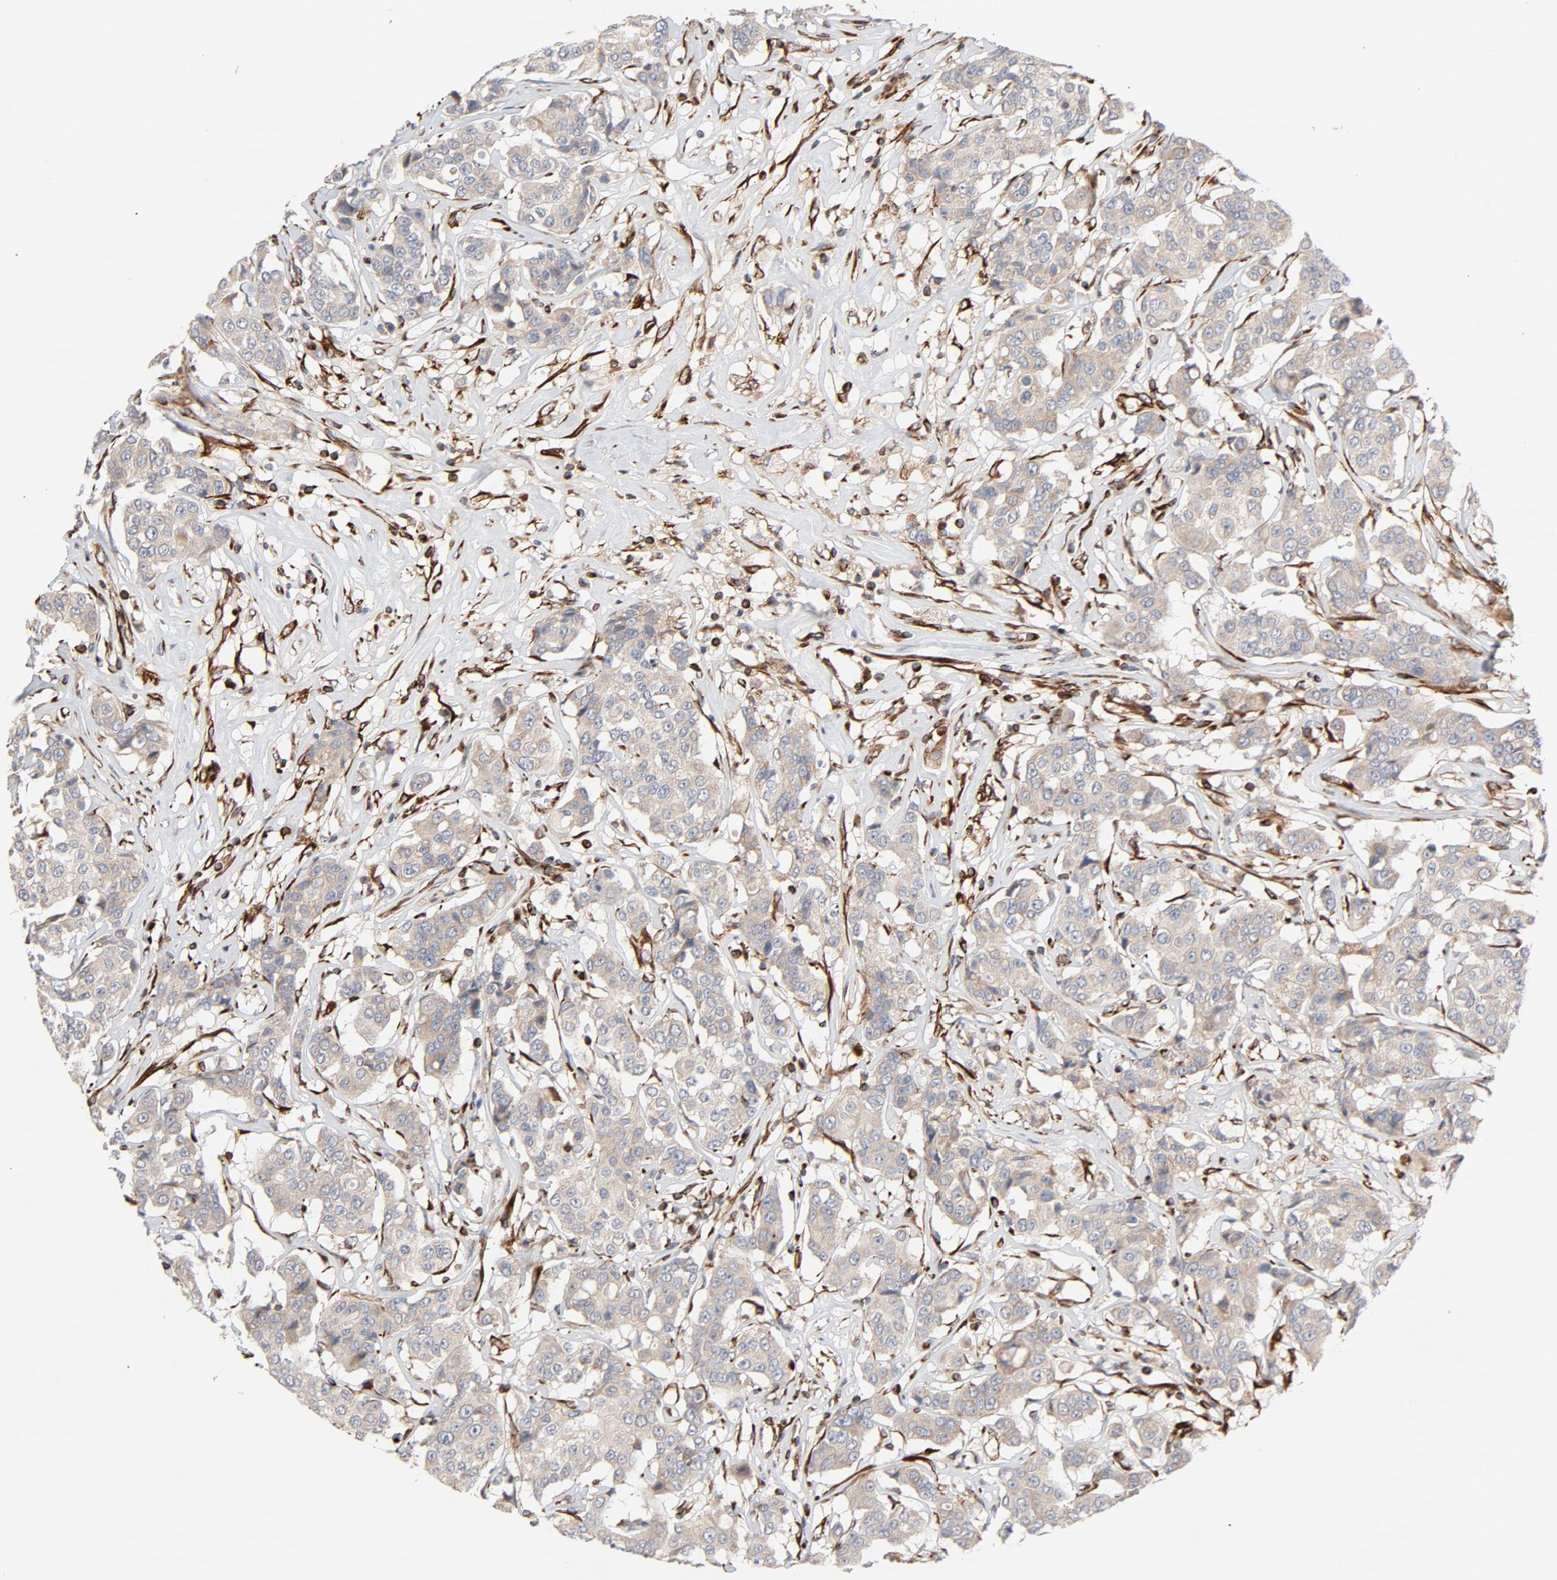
{"staining": {"intensity": "moderate", "quantity": ">75%", "location": "cytoplasmic/membranous"}, "tissue": "breast cancer", "cell_type": "Tumor cells", "image_type": "cancer", "snomed": [{"axis": "morphology", "description": "Duct carcinoma"}, {"axis": "topography", "description": "Breast"}], "caption": "Protein analysis of invasive ductal carcinoma (breast) tissue demonstrates moderate cytoplasmic/membranous positivity in about >75% of tumor cells. (Stains: DAB (3,3'-diaminobenzidine) in brown, nuclei in blue, Microscopy: brightfield microscopy at high magnification).", "gene": "FAM118A", "patient": {"sex": "female", "age": 27}}